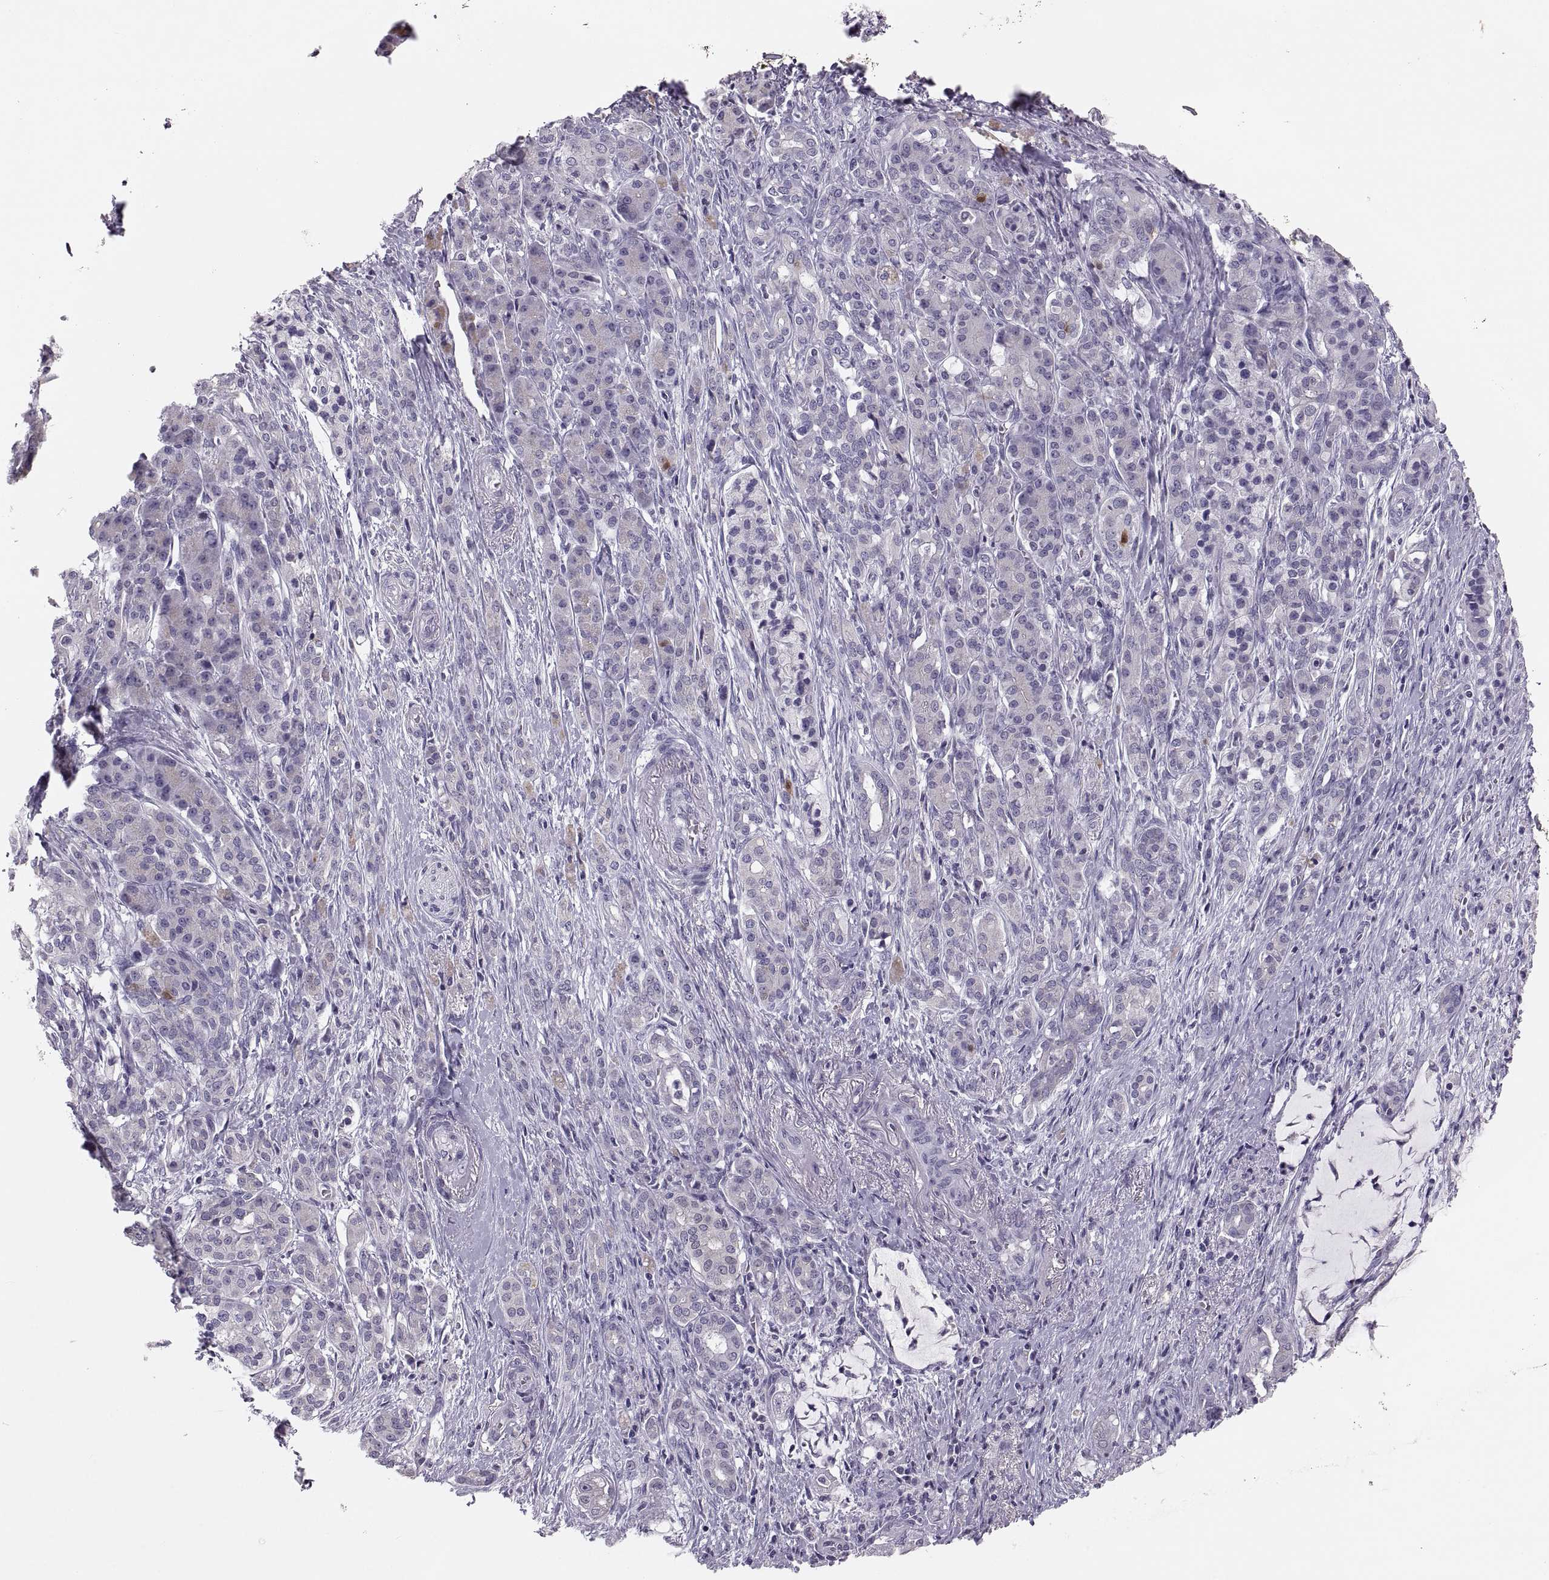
{"staining": {"intensity": "negative", "quantity": "none", "location": "none"}, "tissue": "pancreatic cancer", "cell_type": "Tumor cells", "image_type": "cancer", "snomed": [{"axis": "morphology", "description": "Normal tissue, NOS"}, {"axis": "morphology", "description": "Inflammation, NOS"}, {"axis": "morphology", "description": "Adenocarcinoma, NOS"}, {"axis": "topography", "description": "Pancreas"}], "caption": "This is a histopathology image of IHC staining of pancreatic cancer, which shows no expression in tumor cells. Brightfield microscopy of IHC stained with DAB (3,3'-diaminobenzidine) (brown) and hematoxylin (blue), captured at high magnification.", "gene": "ADH6", "patient": {"sex": "male", "age": 57}}